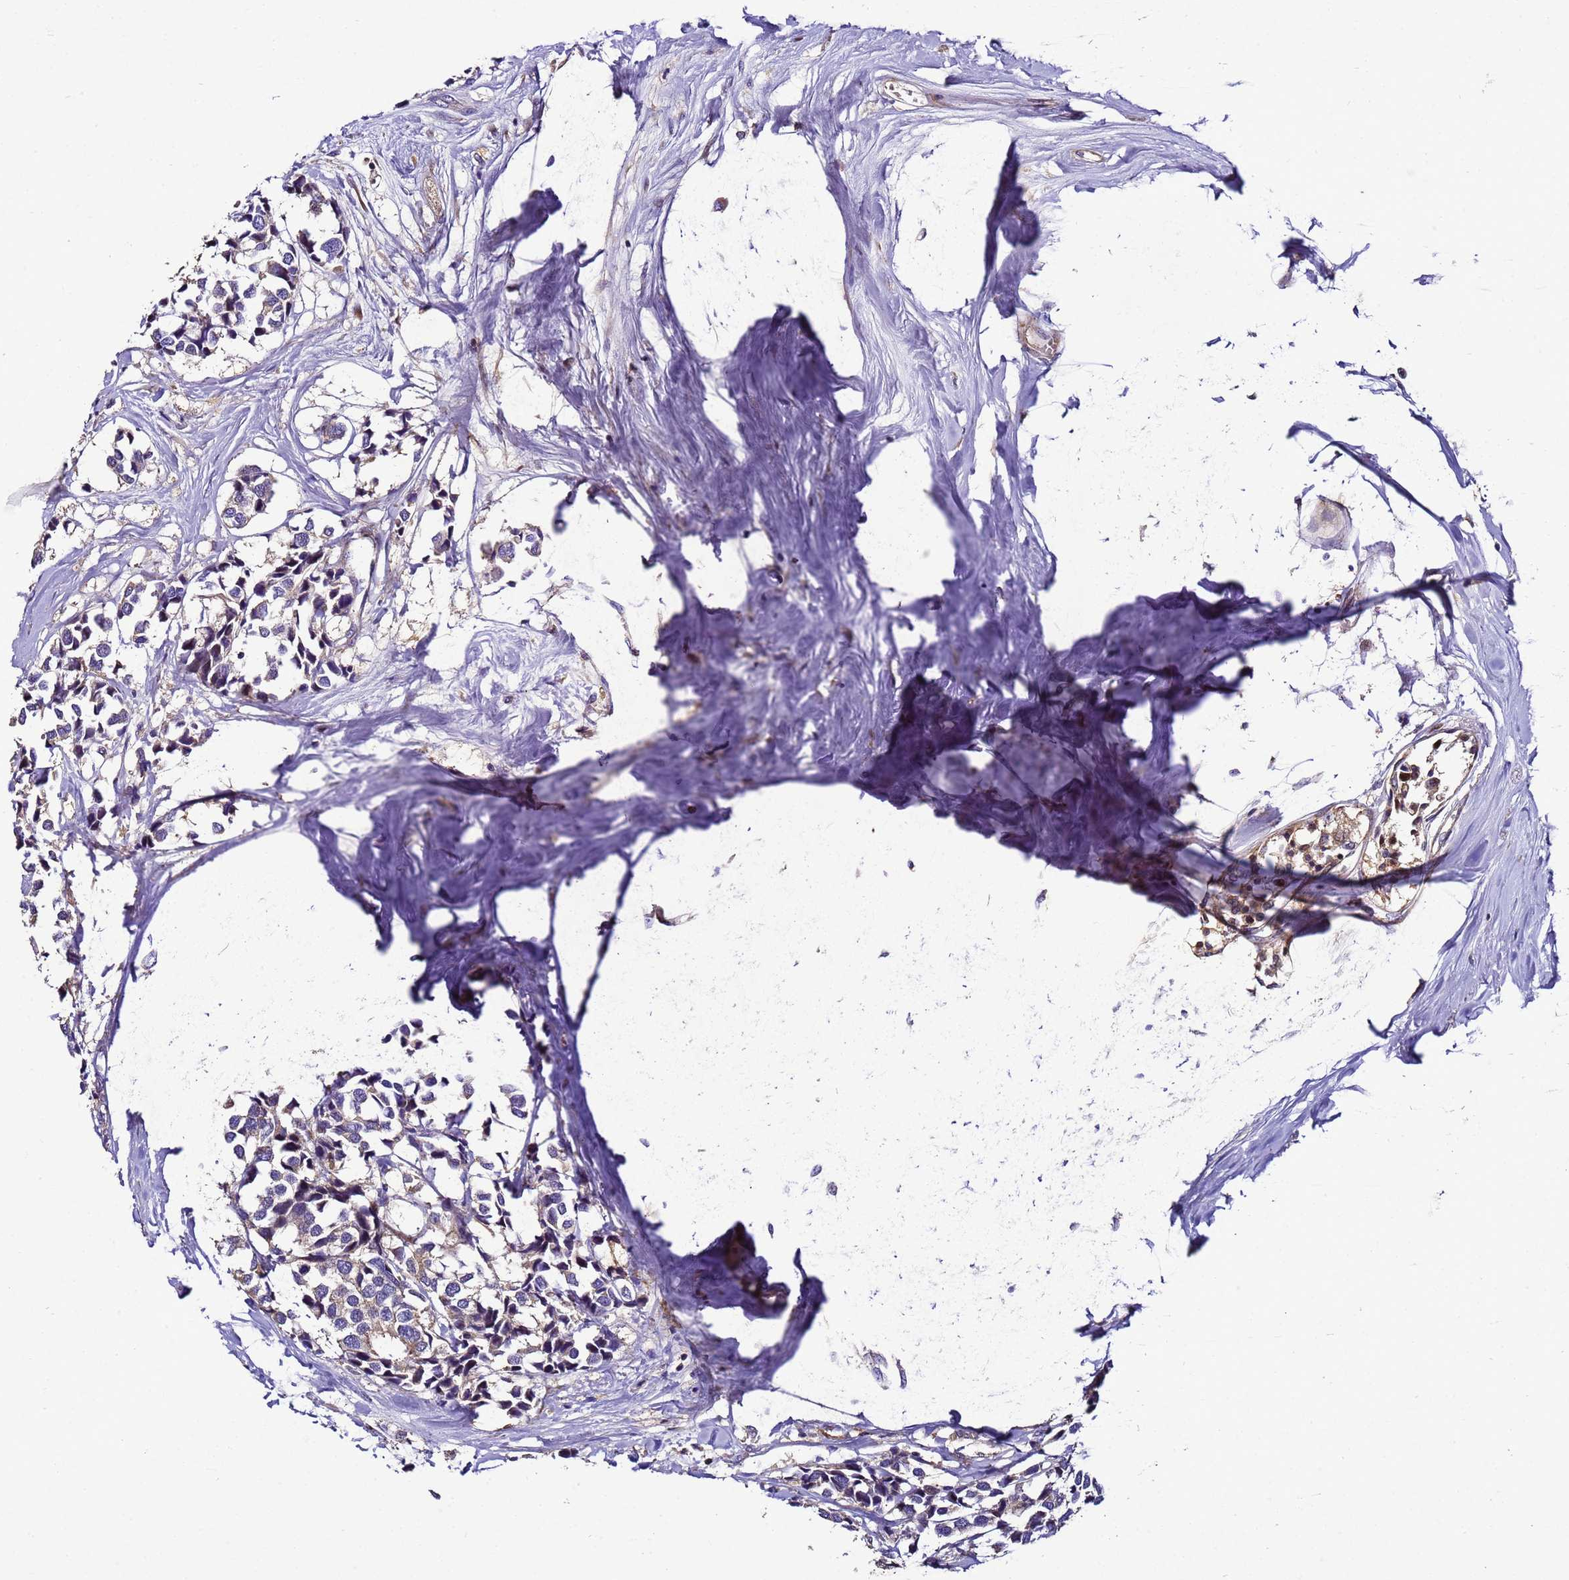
{"staining": {"intensity": "weak", "quantity": "25%-75%", "location": "cytoplasmic/membranous"}, "tissue": "breast cancer", "cell_type": "Tumor cells", "image_type": "cancer", "snomed": [{"axis": "morphology", "description": "Duct carcinoma"}, {"axis": "topography", "description": "Breast"}], "caption": "An image of human breast cancer stained for a protein exhibits weak cytoplasmic/membranous brown staining in tumor cells.", "gene": "ZNF417", "patient": {"sex": "female", "age": 83}}